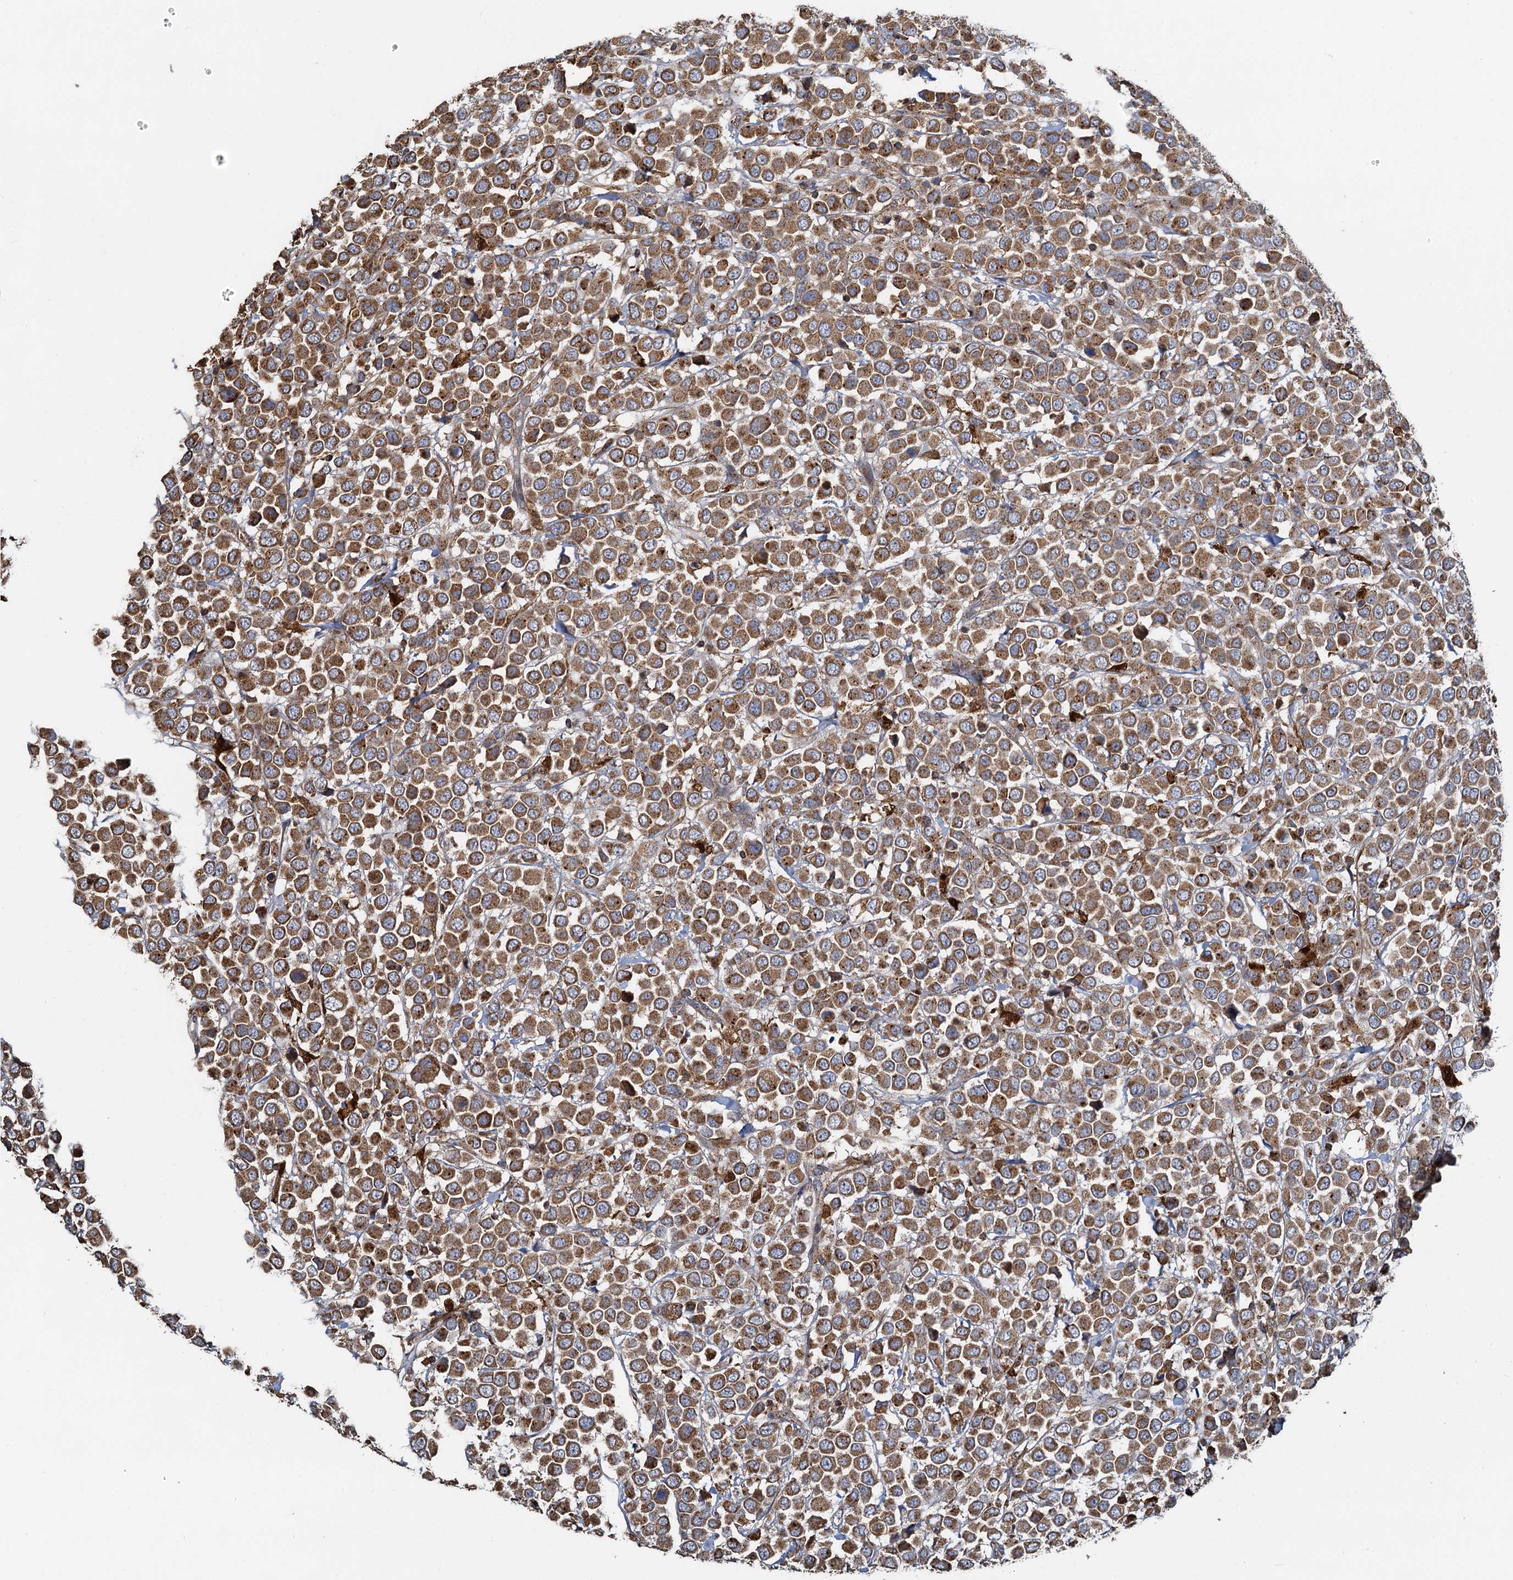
{"staining": {"intensity": "moderate", "quantity": ">75%", "location": "cytoplasmic/membranous"}, "tissue": "breast cancer", "cell_type": "Tumor cells", "image_type": "cancer", "snomed": [{"axis": "morphology", "description": "Duct carcinoma"}, {"axis": "topography", "description": "Breast"}], "caption": "Protein staining of breast intraductal carcinoma tissue reveals moderate cytoplasmic/membranous expression in approximately >75% of tumor cells. Immunohistochemistry stains the protein in brown and the nuclei are stained blue.", "gene": "SDS", "patient": {"sex": "female", "age": 61}}